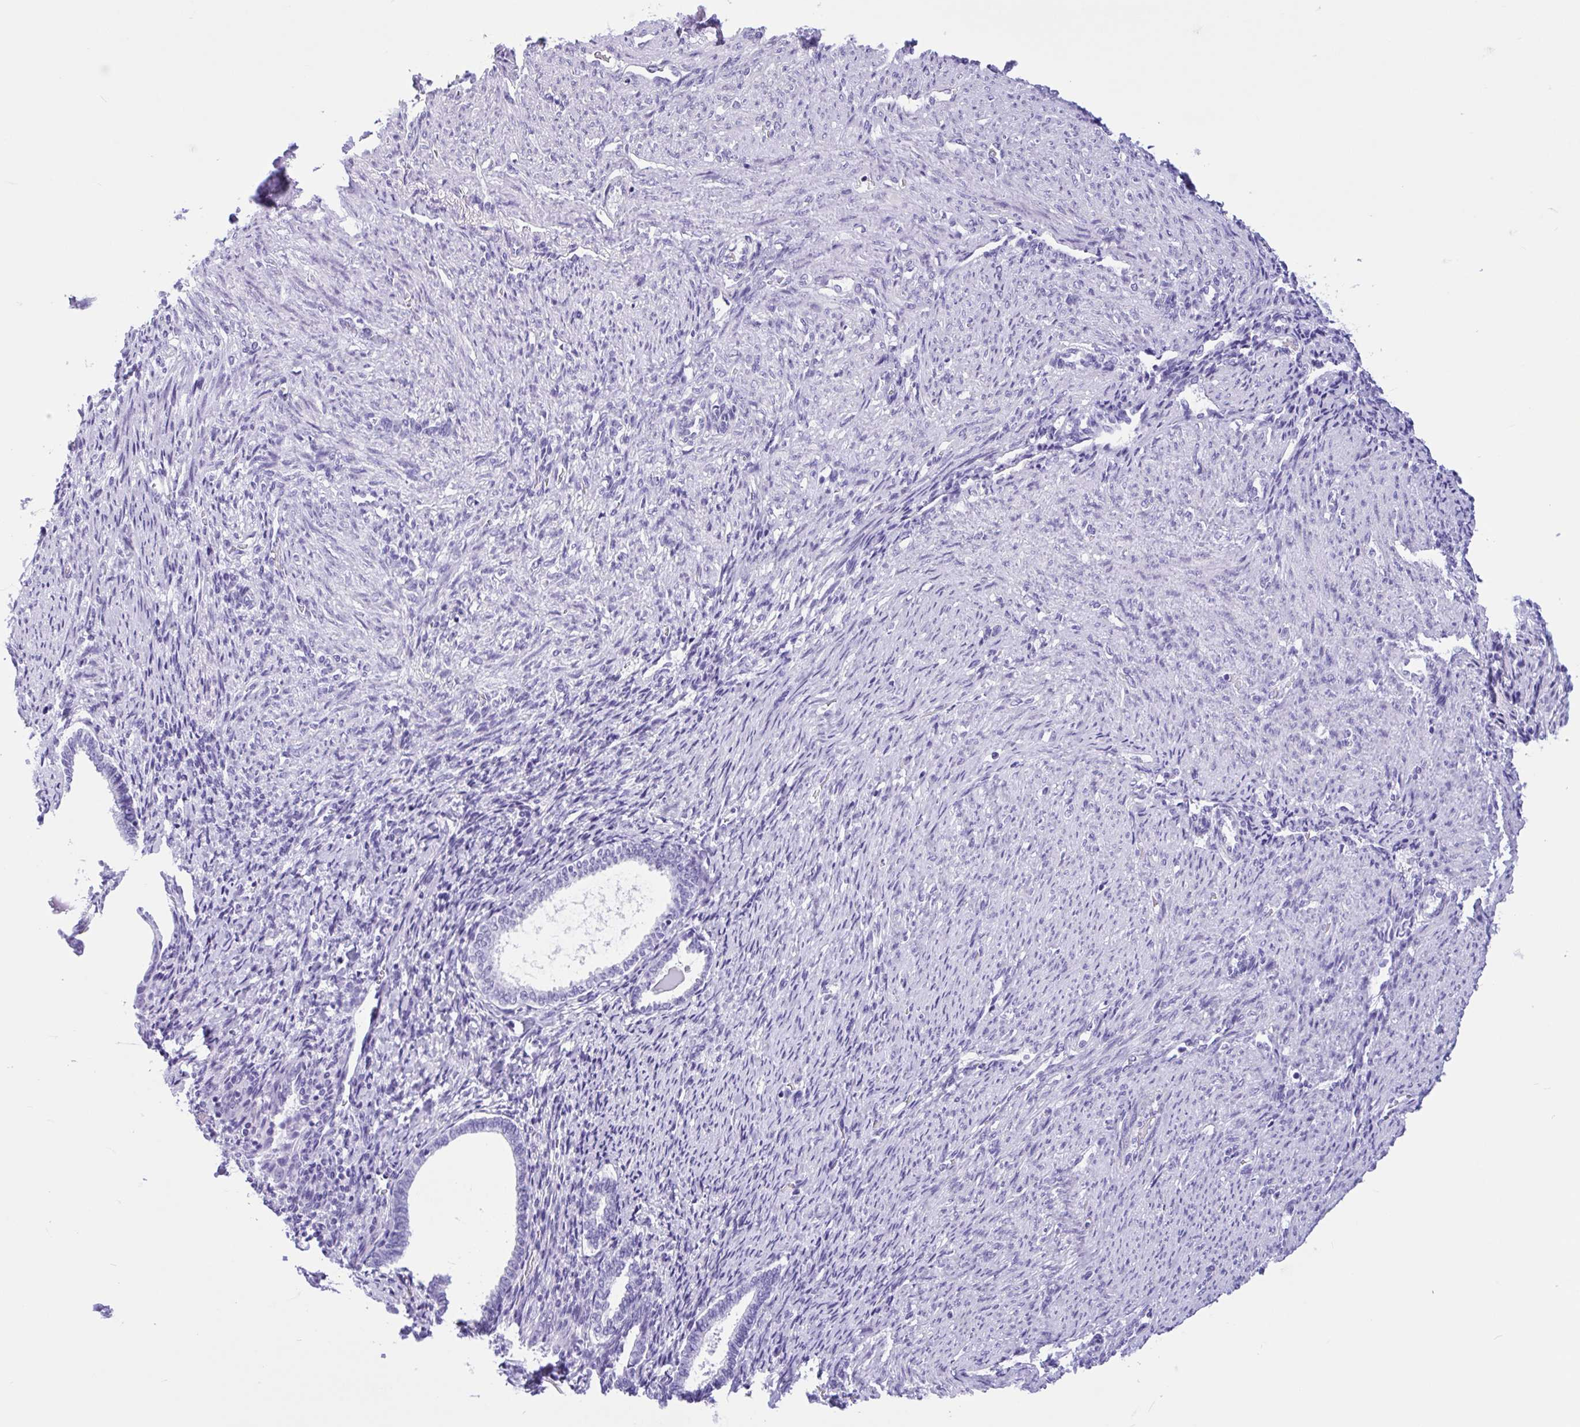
{"staining": {"intensity": "negative", "quantity": "none", "location": "none"}, "tissue": "endometrial cancer", "cell_type": "Tumor cells", "image_type": "cancer", "snomed": [{"axis": "morphology", "description": "Adenocarcinoma, NOS"}, {"axis": "topography", "description": "Endometrium"}], "caption": "An immunohistochemistry (IHC) micrograph of adenocarcinoma (endometrial) is shown. There is no staining in tumor cells of adenocarcinoma (endometrial).", "gene": "IAPP", "patient": {"sex": "female", "age": 80}}